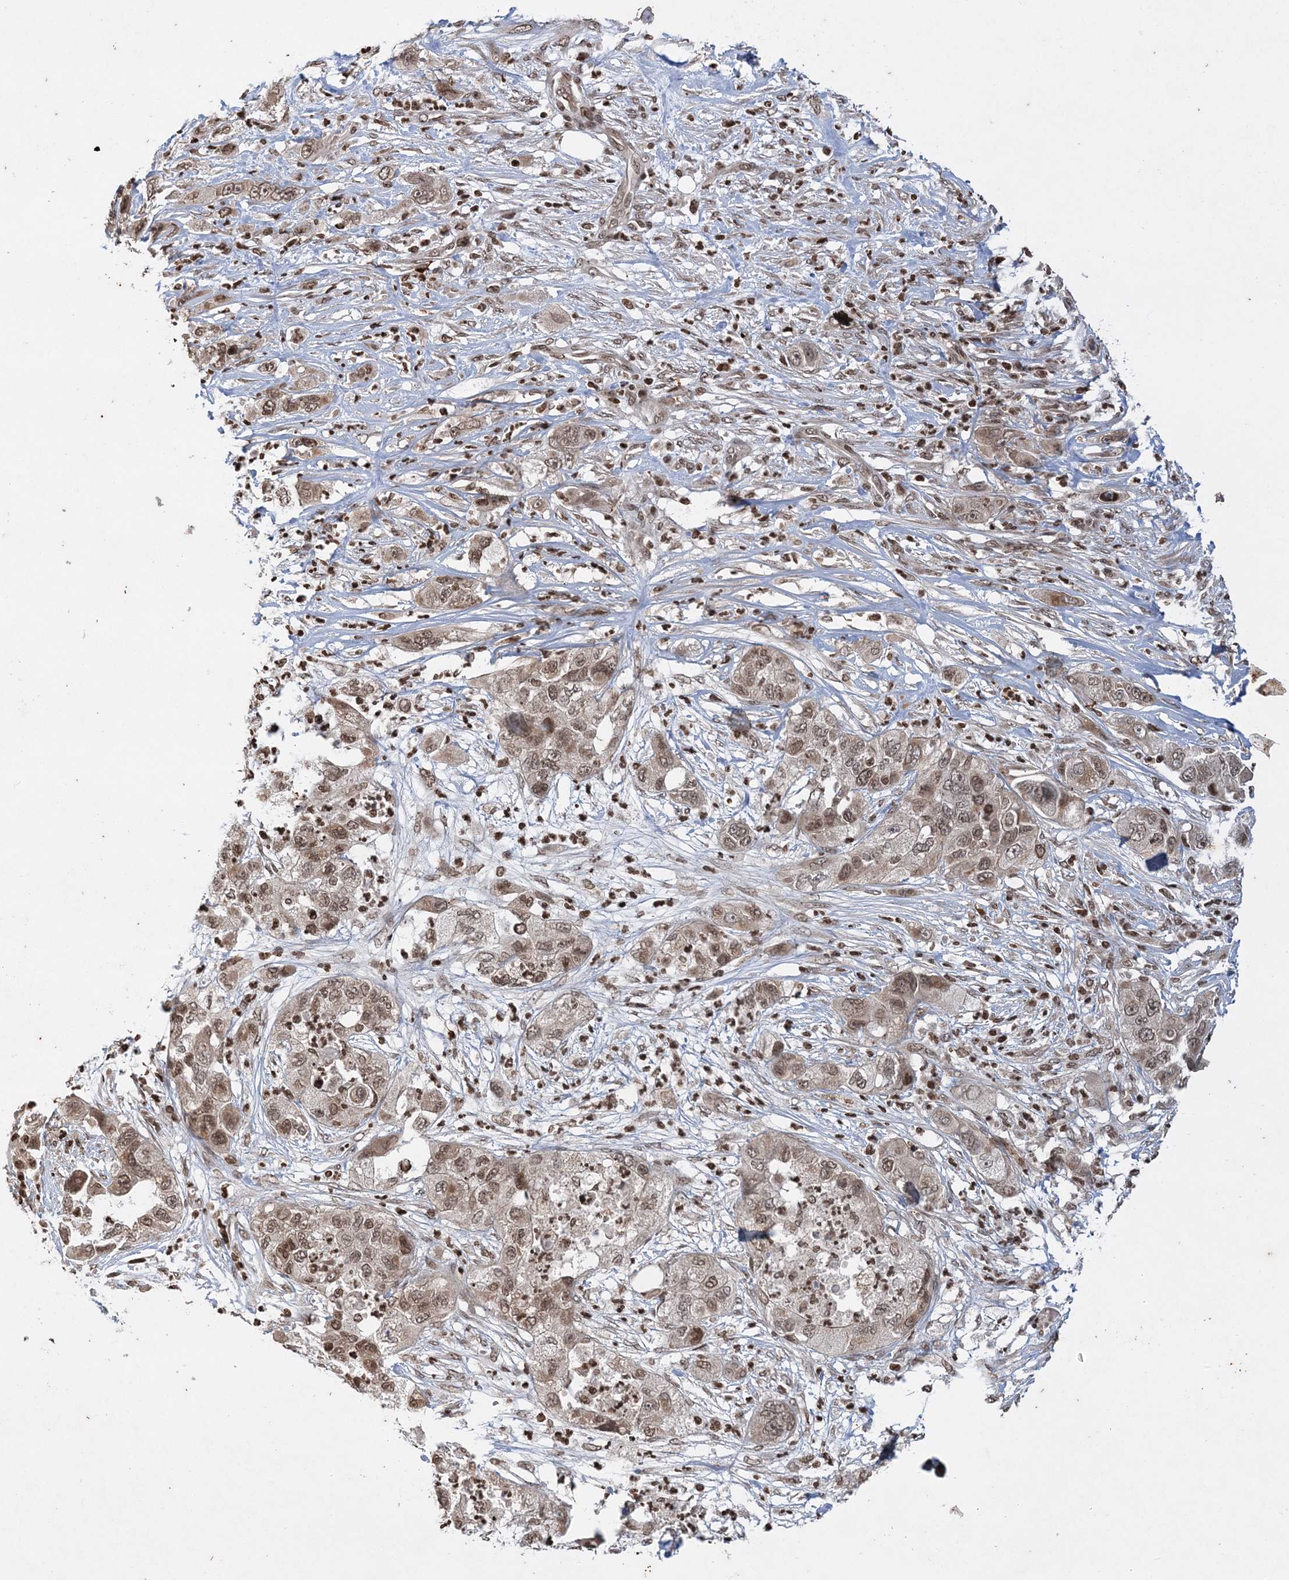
{"staining": {"intensity": "weak", "quantity": ">75%", "location": "nuclear"}, "tissue": "pancreatic cancer", "cell_type": "Tumor cells", "image_type": "cancer", "snomed": [{"axis": "morphology", "description": "Adenocarcinoma, NOS"}, {"axis": "topography", "description": "Pancreas"}], "caption": "Tumor cells exhibit weak nuclear expression in about >75% of cells in pancreatic cancer.", "gene": "NEDD9", "patient": {"sex": "female", "age": 78}}